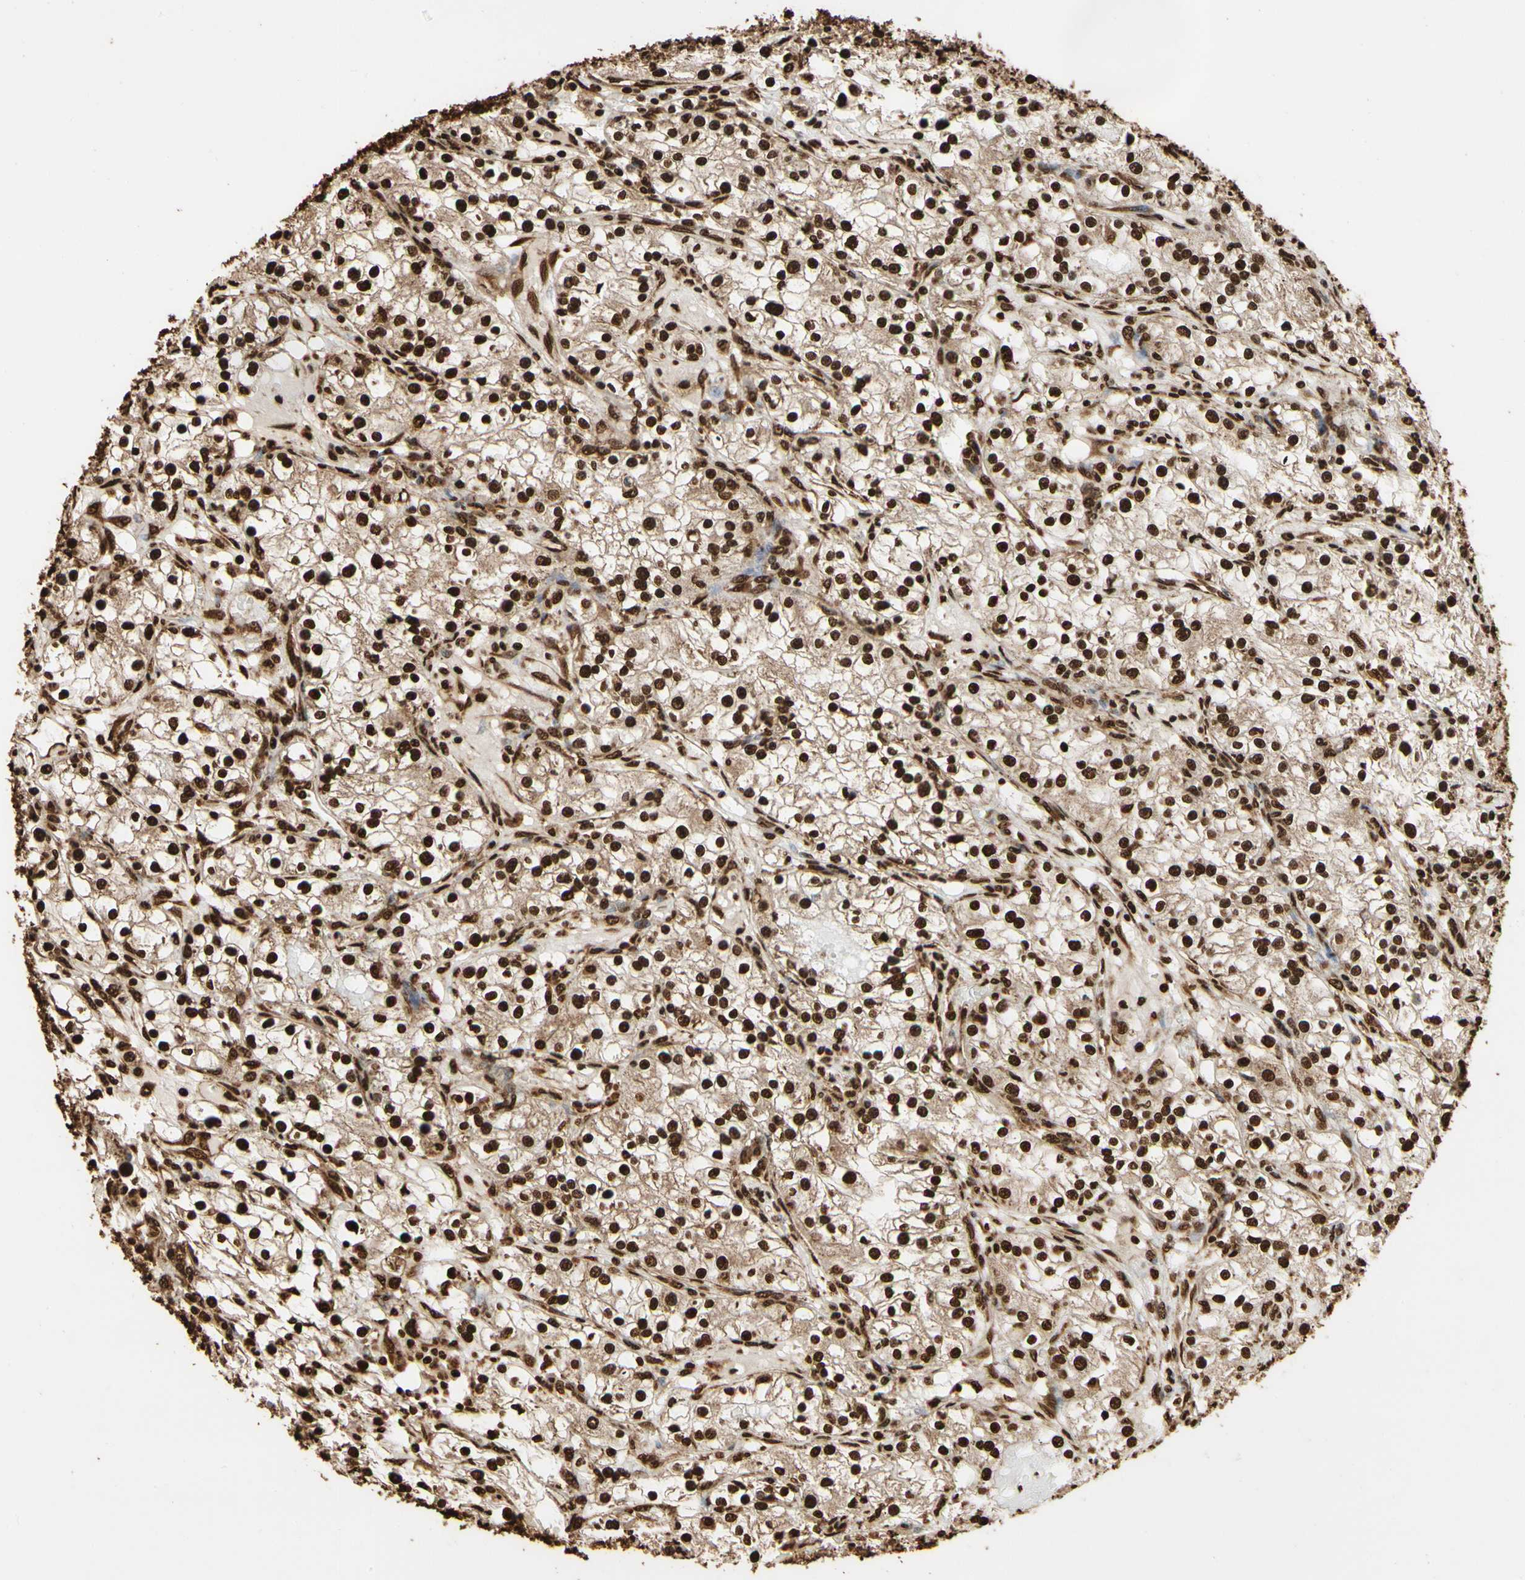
{"staining": {"intensity": "strong", "quantity": ">75%", "location": "cytoplasmic/membranous,nuclear"}, "tissue": "renal cancer", "cell_type": "Tumor cells", "image_type": "cancer", "snomed": [{"axis": "morphology", "description": "Adenocarcinoma, NOS"}, {"axis": "topography", "description": "Kidney"}], "caption": "The histopathology image exhibits a brown stain indicating the presence of a protein in the cytoplasmic/membranous and nuclear of tumor cells in renal cancer.", "gene": "HNRNPK", "patient": {"sex": "male", "age": 56}}